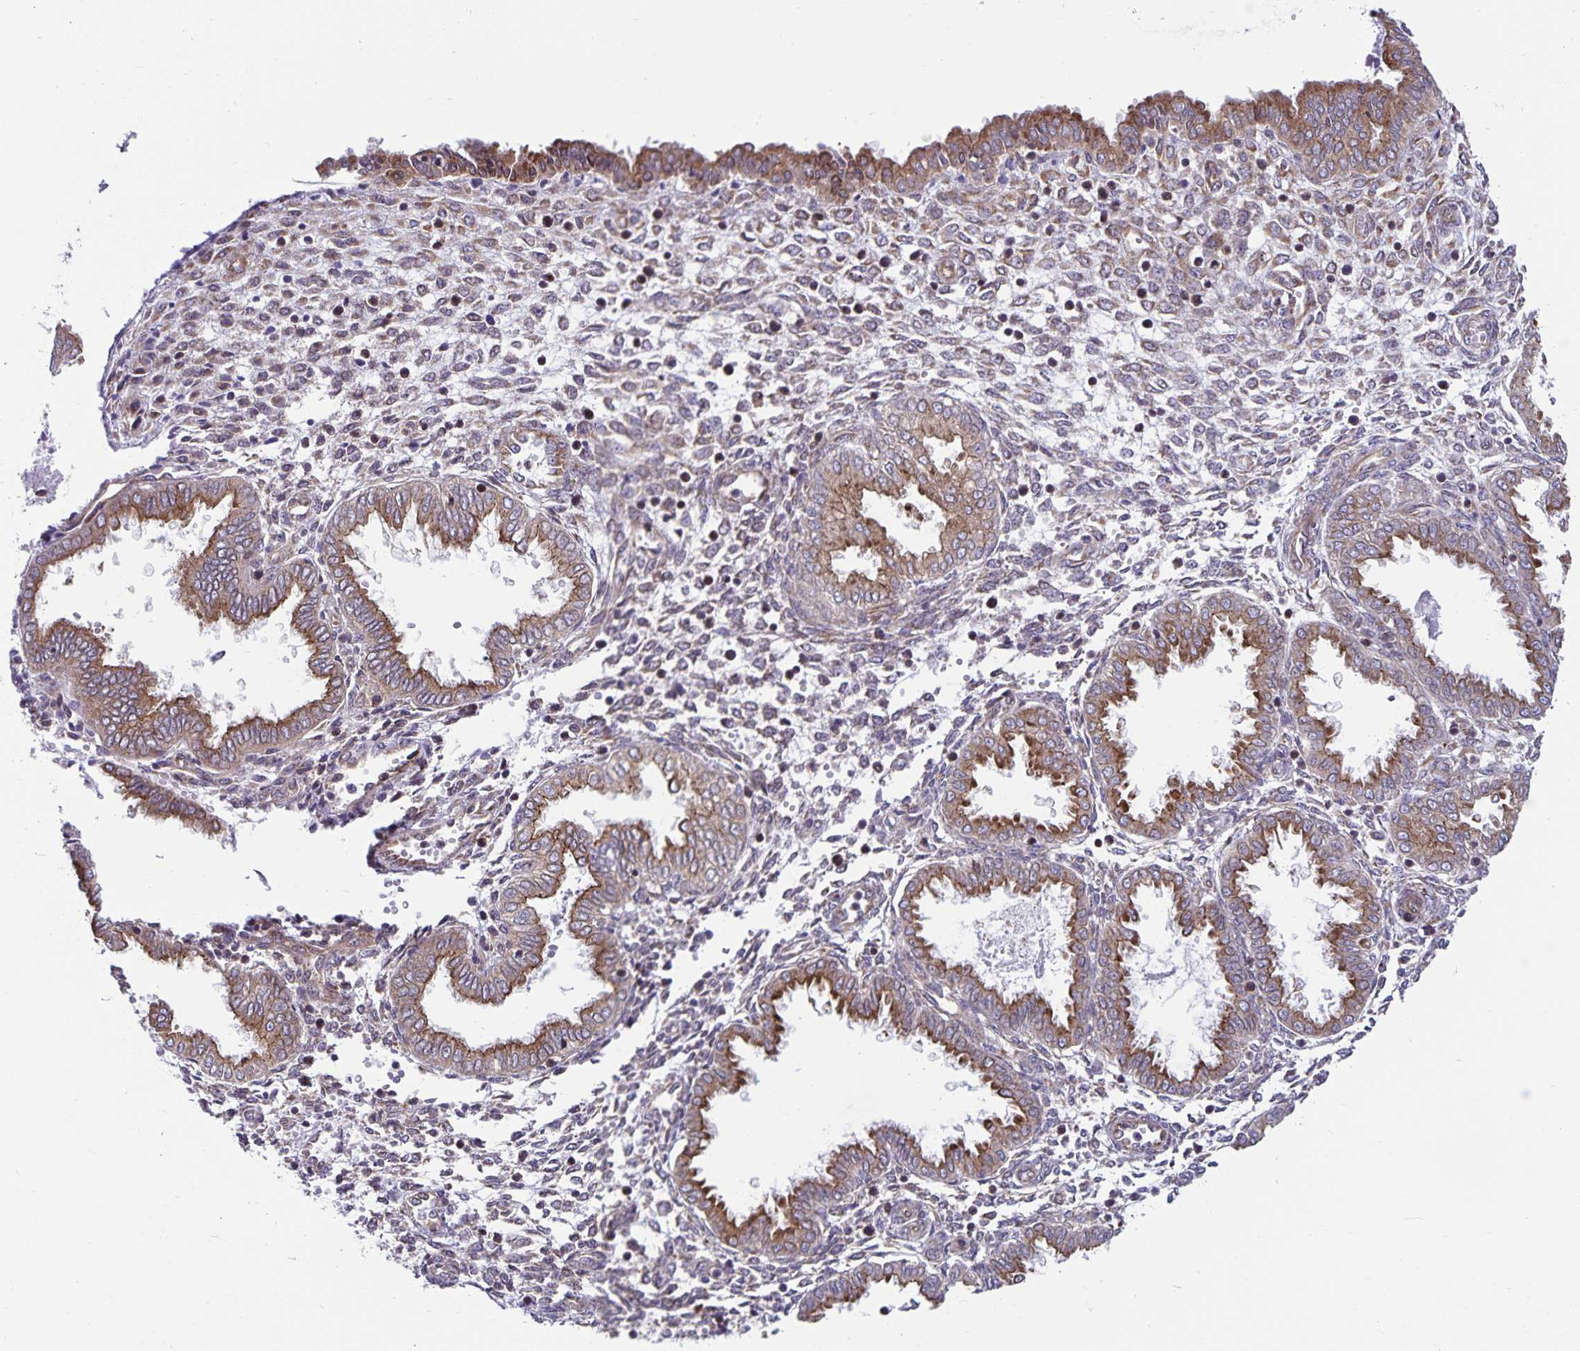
{"staining": {"intensity": "weak", "quantity": "25%-75%", "location": "cytoplasmic/membranous"}, "tissue": "endometrium", "cell_type": "Cells in endometrial stroma", "image_type": "normal", "snomed": [{"axis": "morphology", "description": "Normal tissue, NOS"}, {"axis": "topography", "description": "Endometrium"}], "caption": "Immunohistochemical staining of normal endometrium reveals weak cytoplasmic/membranous protein positivity in approximately 25%-75% of cells in endometrial stroma.", "gene": "SEC62", "patient": {"sex": "female", "age": 33}}